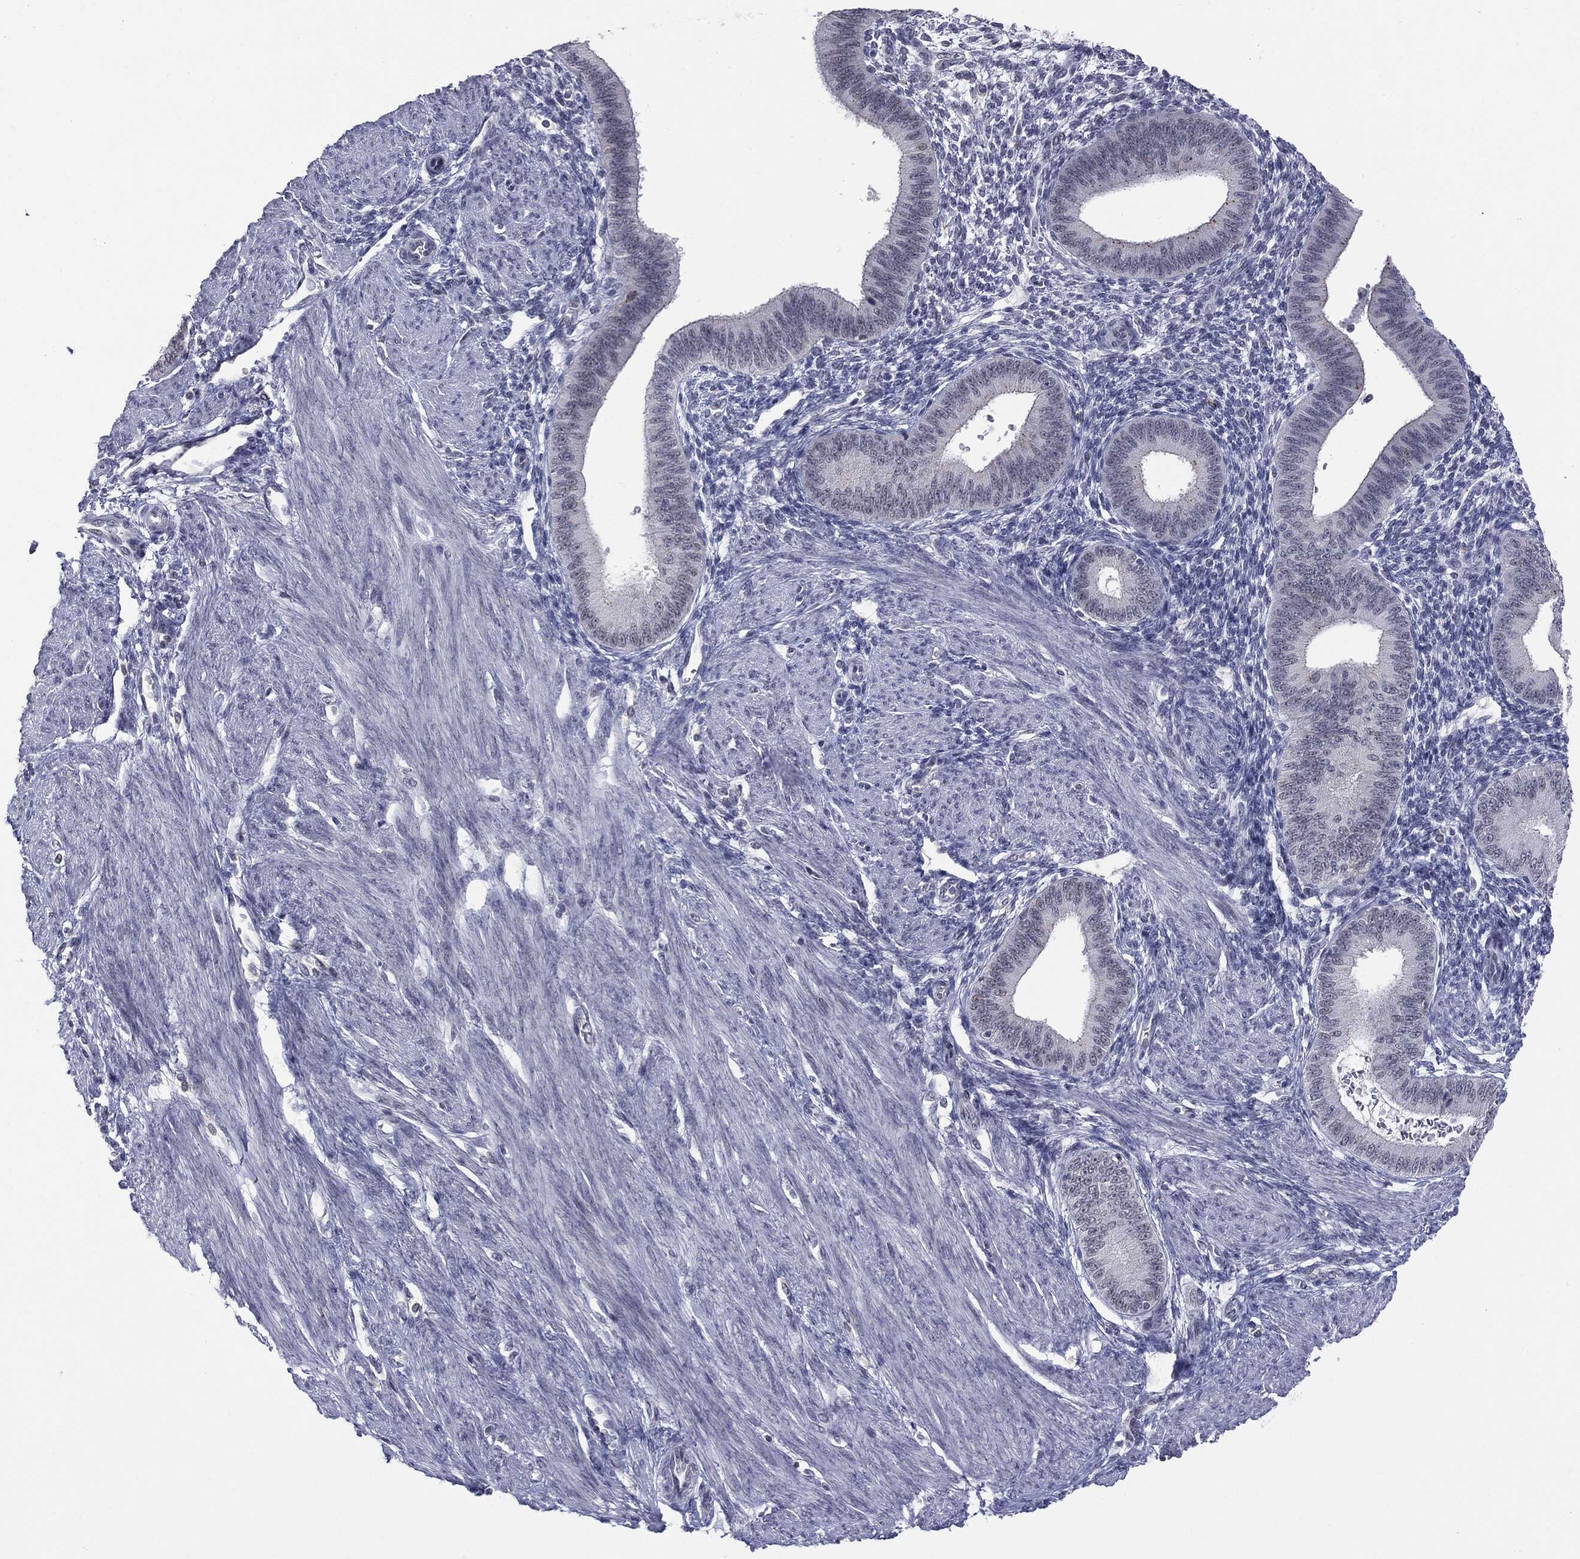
{"staining": {"intensity": "negative", "quantity": "none", "location": "none"}, "tissue": "endometrium", "cell_type": "Cells in endometrial stroma", "image_type": "normal", "snomed": [{"axis": "morphology", "description": "Normal tissue, NOS"}, {"axis": "topography", "description": "Endometrium"}], "caption": "Immunohistochemistry (IHC) photomicrograph of unremarkable human endometrium stained for a protein (brown), which demonstrates no expression in cells in endometrial stroma.", "gene": "SLC5A5", "patient": {"sex": "female", "age": 39}}